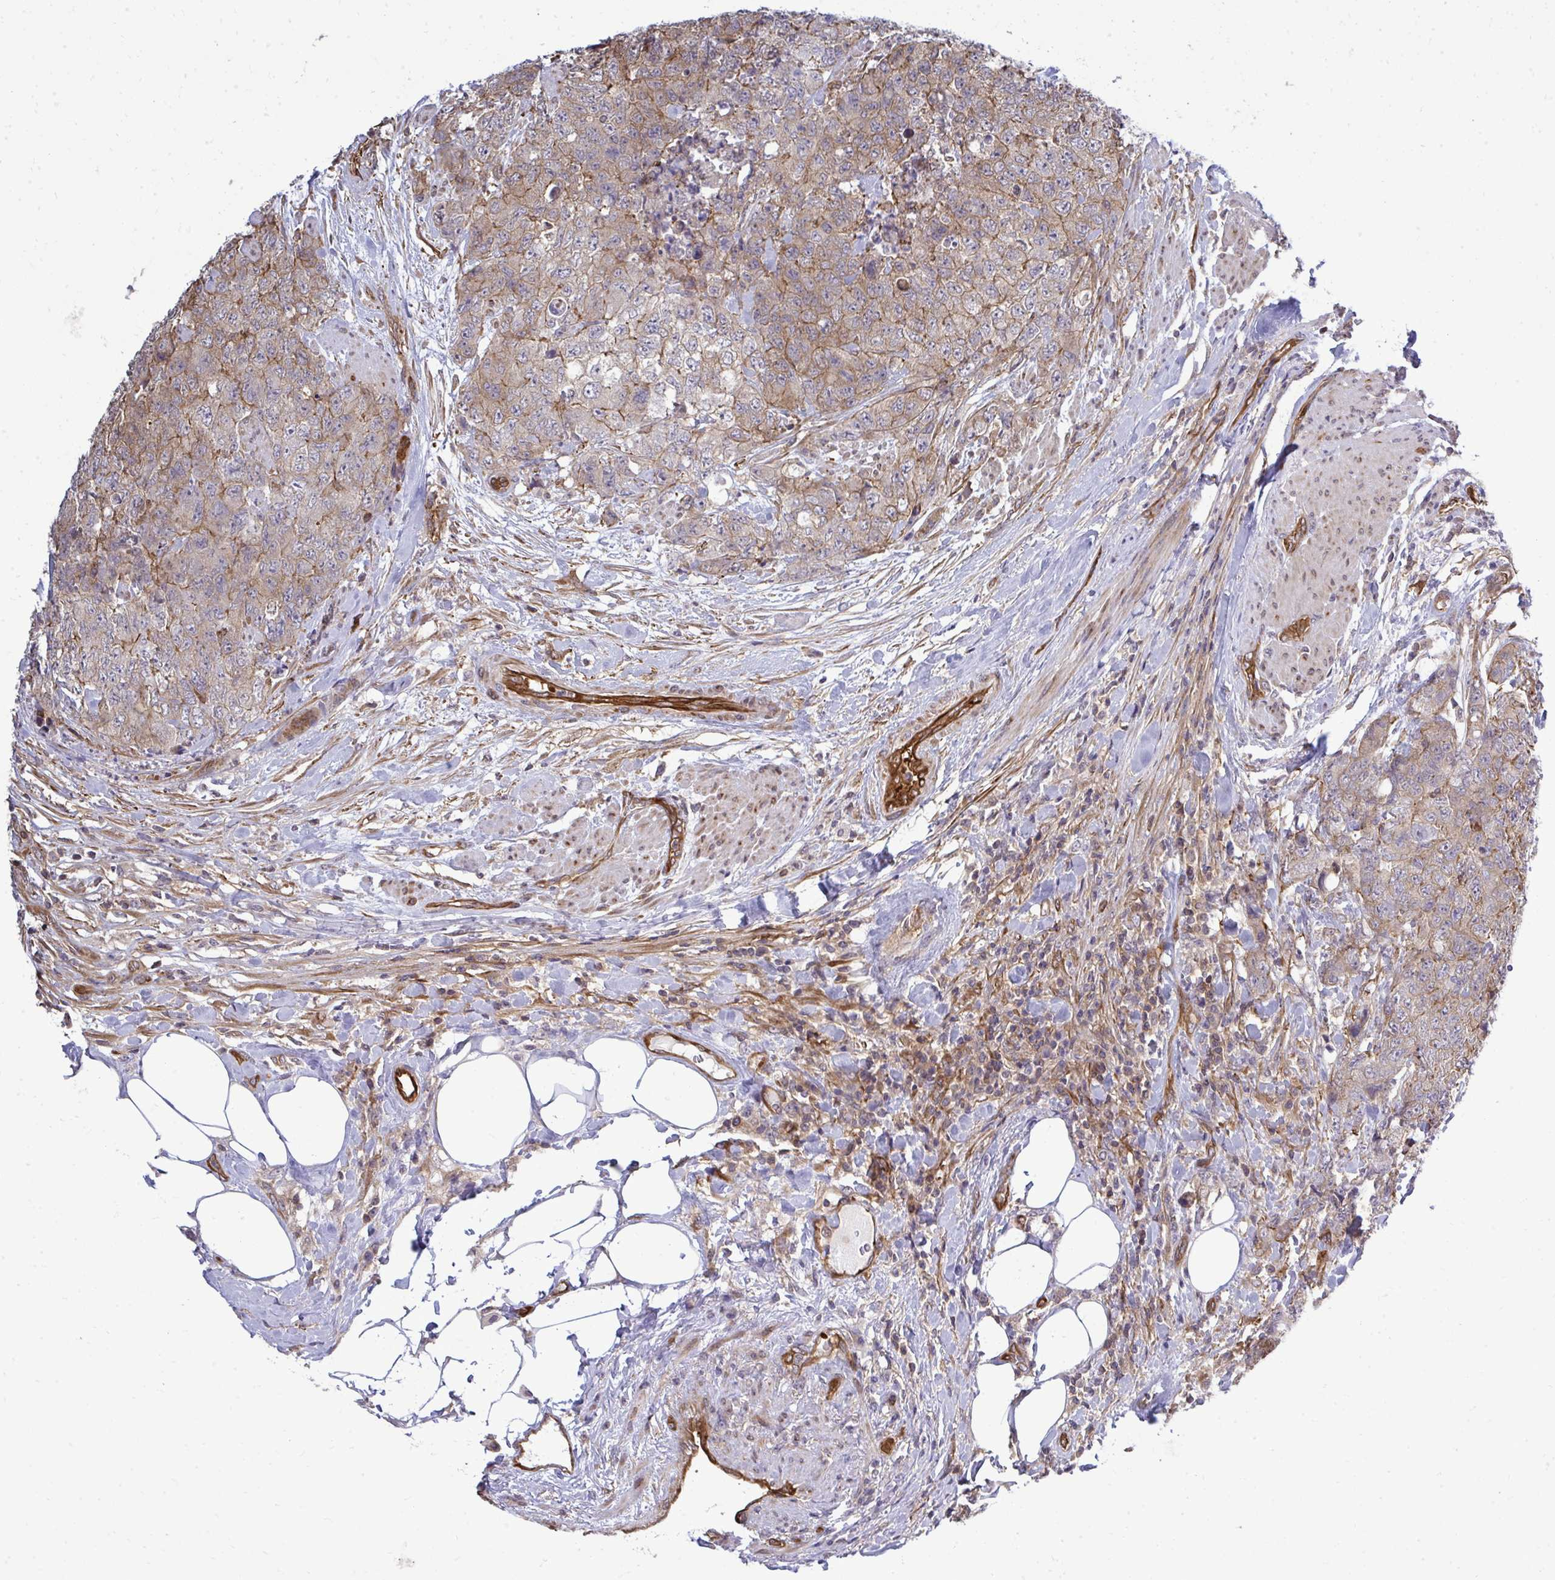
{"staining": {"intensity": "moderate", "quantity": "25%-75%", "location": "cytoplasmic/membranous"}, "tissue": "urothelial cancer", "cell_type": "Tumor cells", "image_type": "cancer", "snomed": [{"axis": "morphology", "description": "Urothelial carcinoma, High grade"}, {"axis": "topography", "description": "Urinary bladder"}], "caption": "High-power microscopy captured an immunohistochemistry (IHC) image of urothelial cancer, revealing moderate cytoplasmic/membranous expression in about 25%-75% of tumor cells.", "gene": "FUT10", "patient": {"sex": "female", "age": 78}}